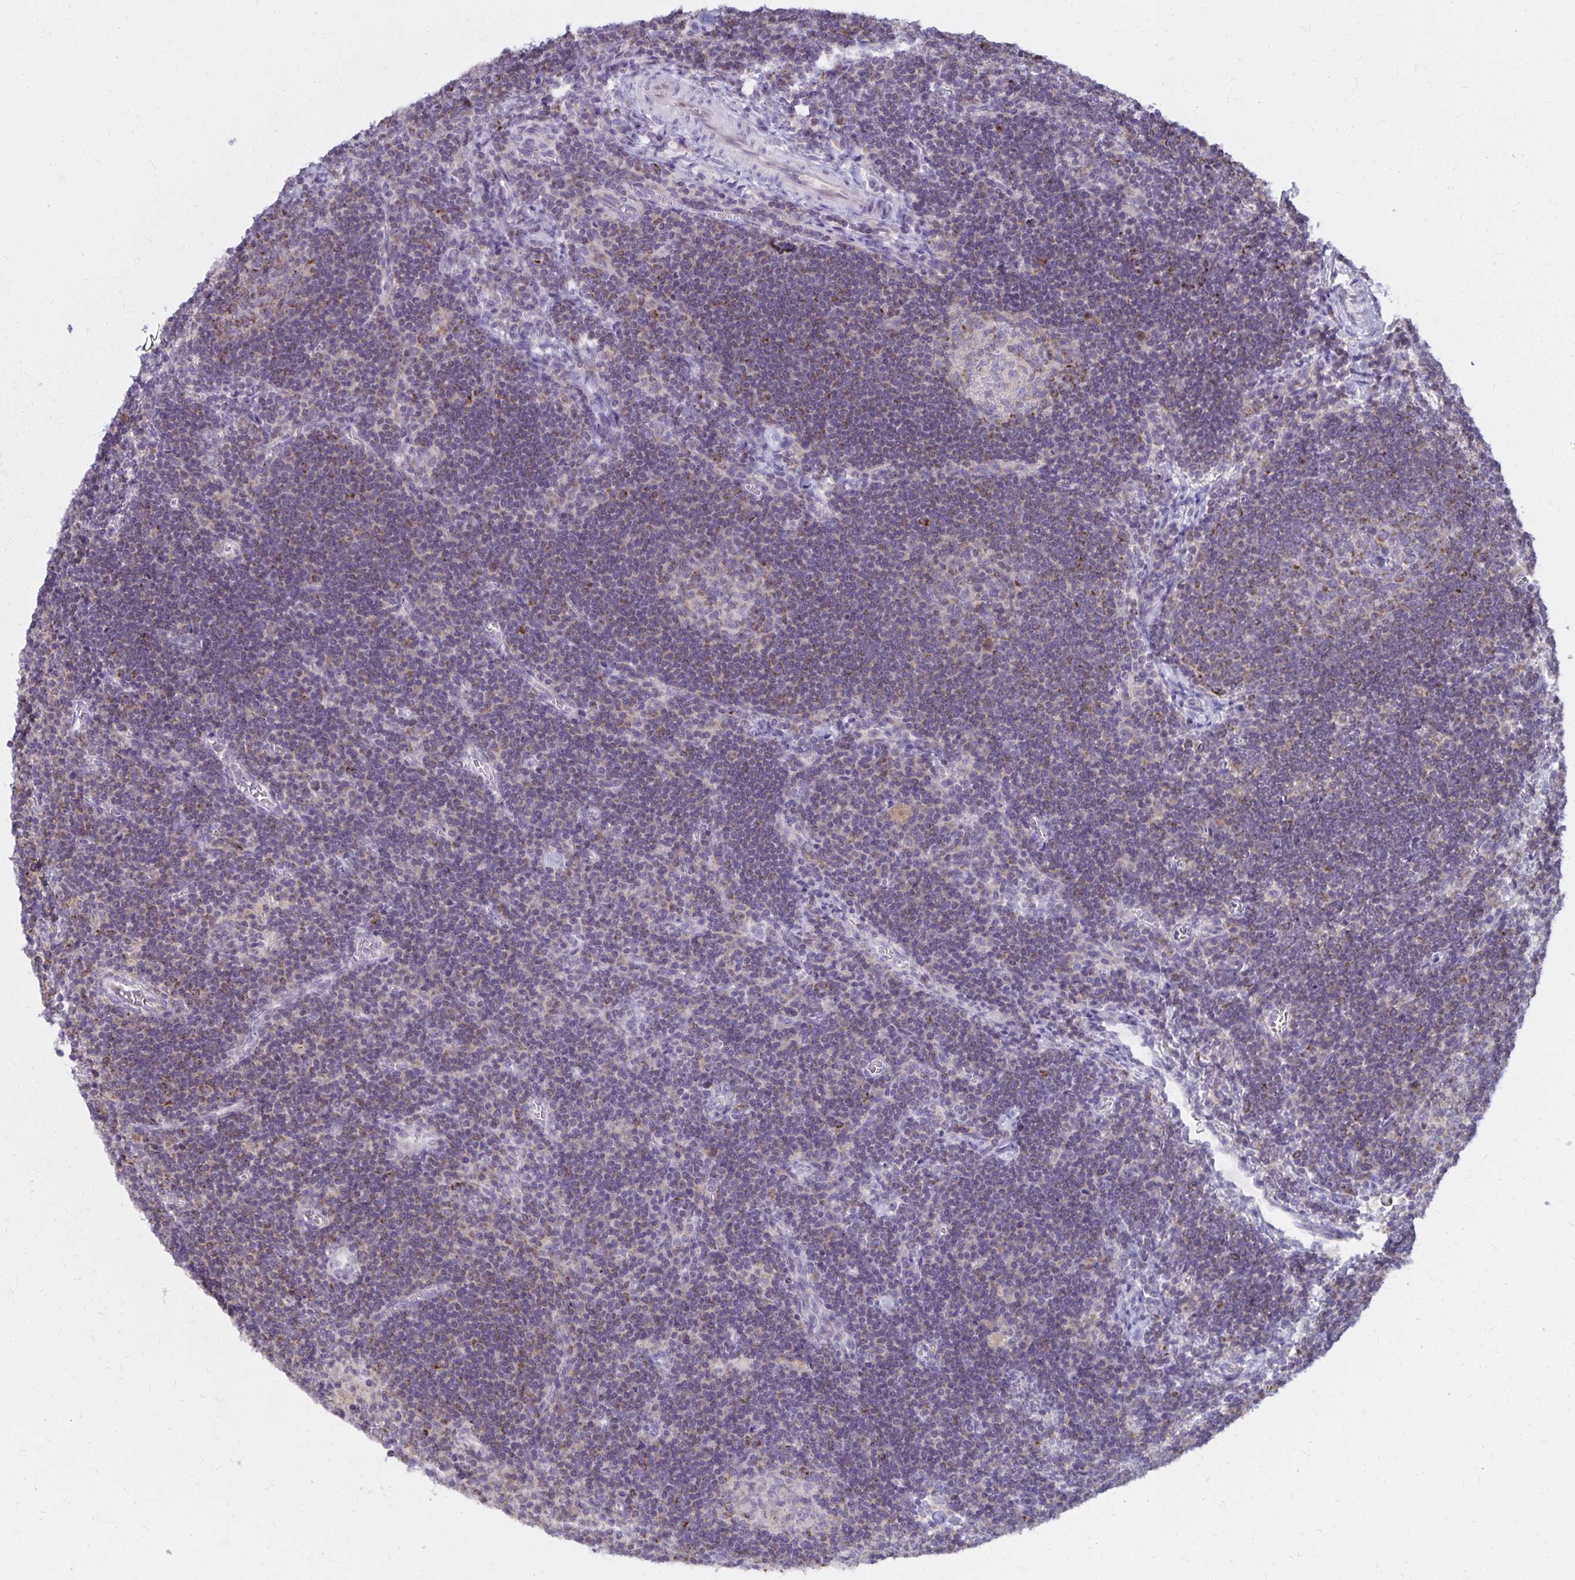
{"staining": {"intensity": "moderate", "quantity": "<25%", "location": "cytoplasmic/membranous"}, "tissue": "lymph node", "cell_type": "Germinal center cells", "image_type": "normal", "snomed": [{"axis": "morphology", "description": "Normal tissue, NOS"}, {"axis": "topography", "description": "Lymph node"}], "caption": "This is an image of IHC staining of normal lymph node, which shows moderate staining in the cytoplasmic/membranous of germinal center cells.", "gene": "IER3", "patient": {"sex": "male", "age": 67}}